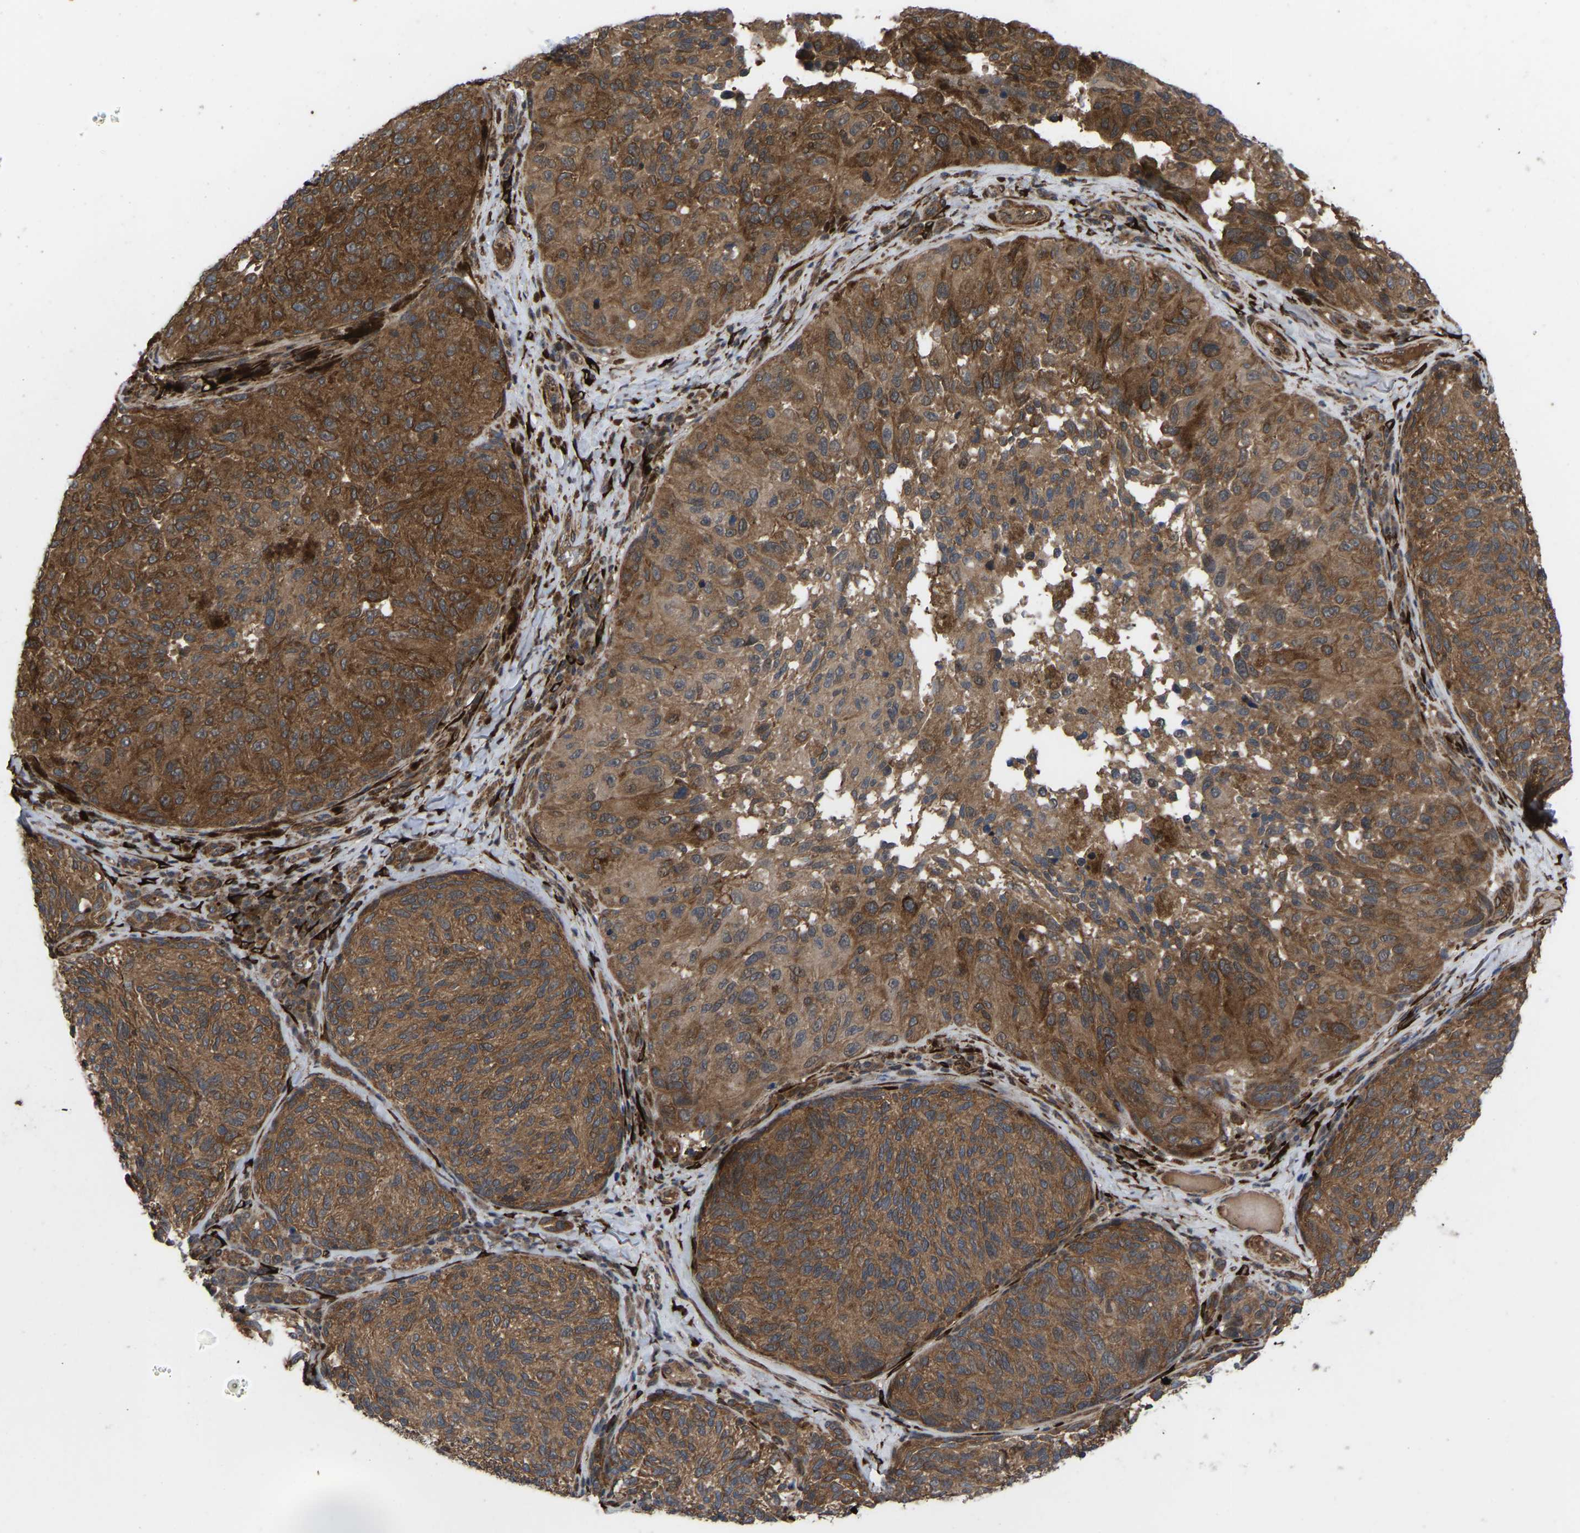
{"staining": {"intensity": "moderate", "quantity": ">75%", "location": "cytoplasmic/membranous"}, "tissue": "melanoma", "cell_type": "Tumor cells", "image_type": "cancer", "snomed": [{"axis": "morphology", "description": "Malignant melanoma, NOS"}, {"axis": "topography", "description": "Skin"}], "caption": "Protein expression by IHC exhibits moderate cytoplasmic/membranous staining in approximately >75% of tumor cells in melanoma.", "gene": "CYP7B1", "patient": {"sex": "female", "age": 73}}